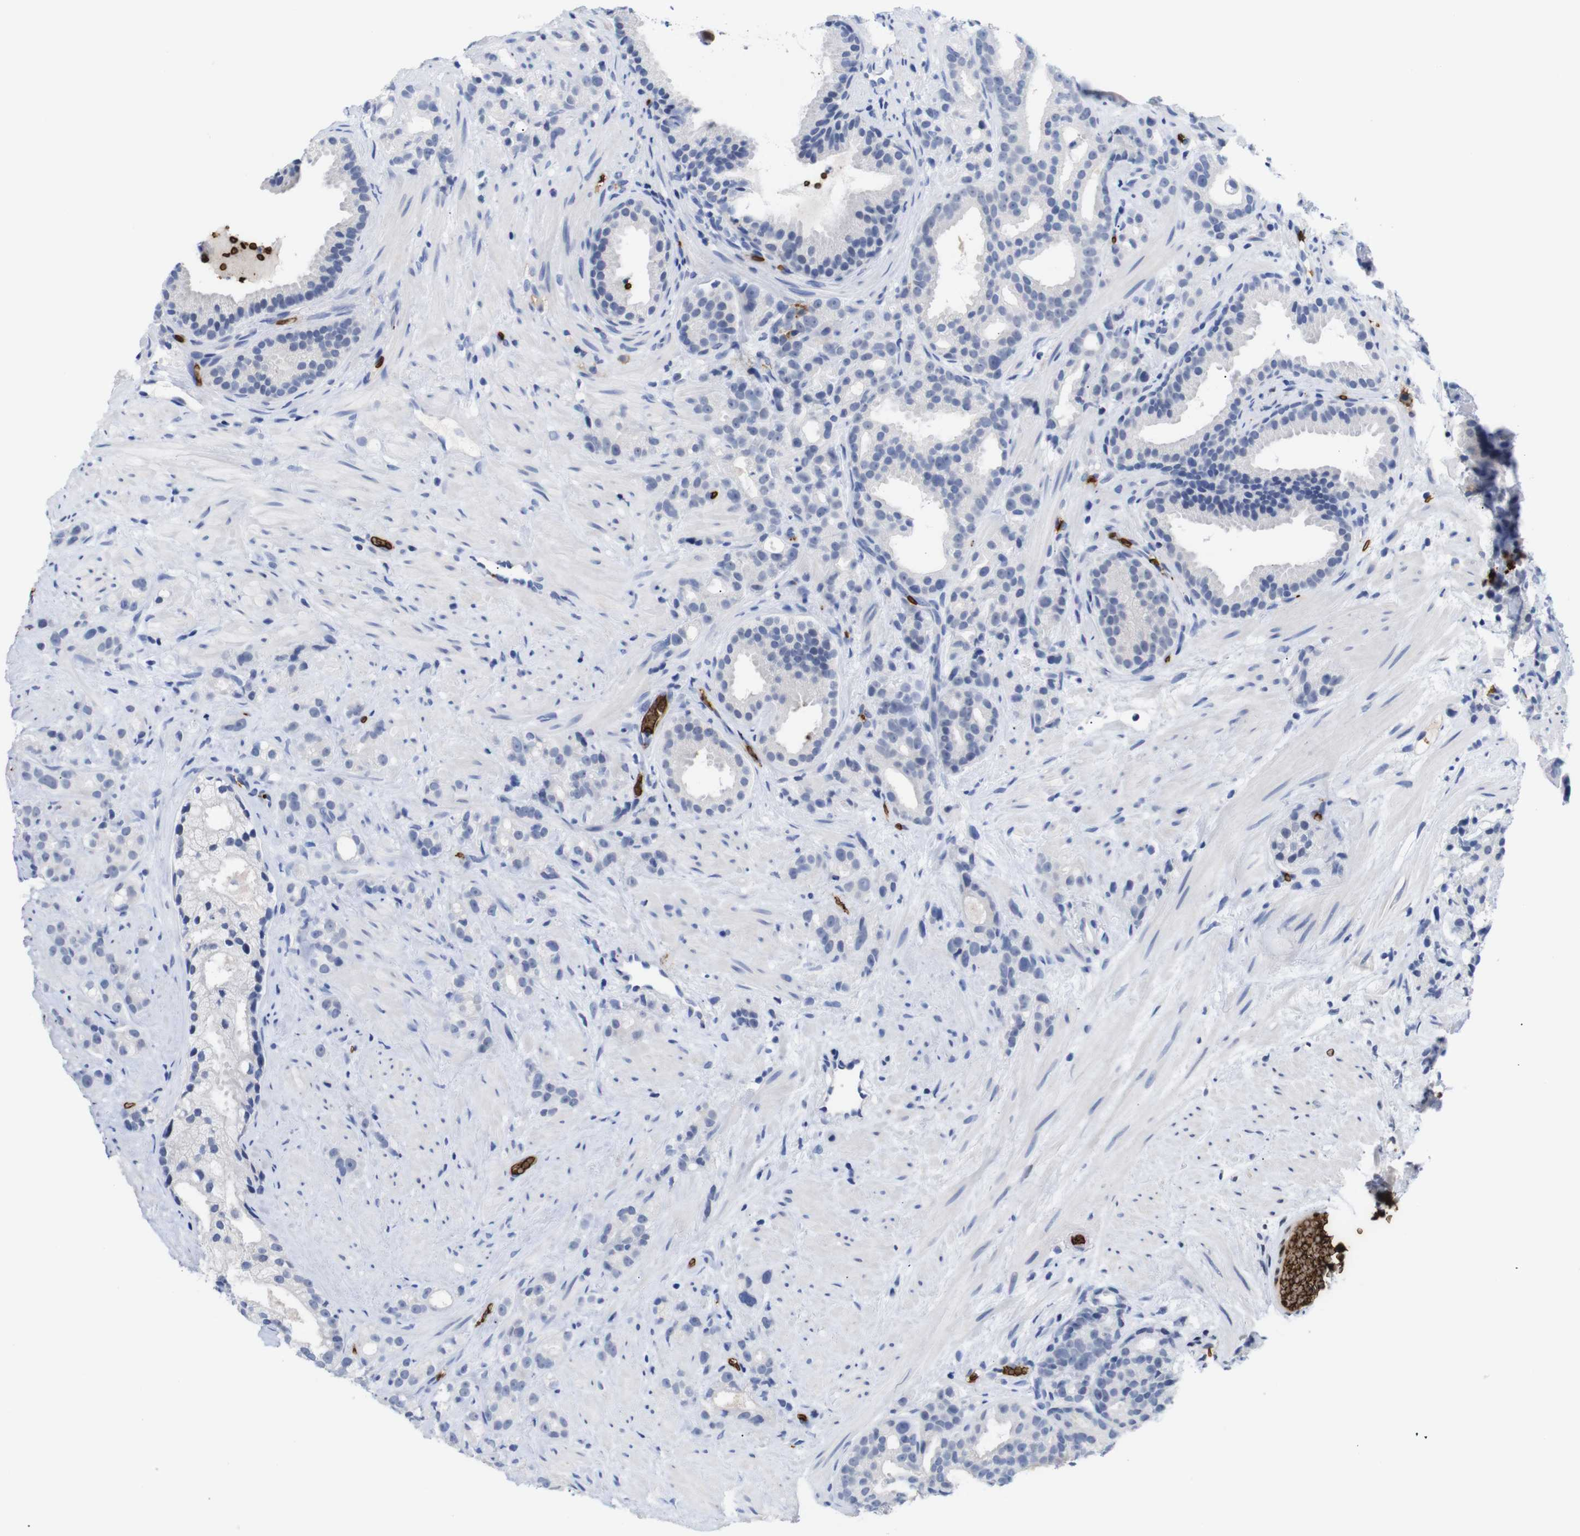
{"staining": {"intensity": "negative", "quantity": "none", "location": "none"}, "tissue": "prostate cancer", "cell_type": "Tumor cells", "image_type": "cancer", "snomed": [{"axis": "morphology", "description": "Adenocarcinoma, Low grade"}, {"axis": "topography", "description": "Prostate"}], "caption": "The micrograph demonstrates no staining of tumor cells in prostate low-grade adenocarcinoma.", "gene": "S1PR2", "patient": {"sex": "male", "age": 89}}